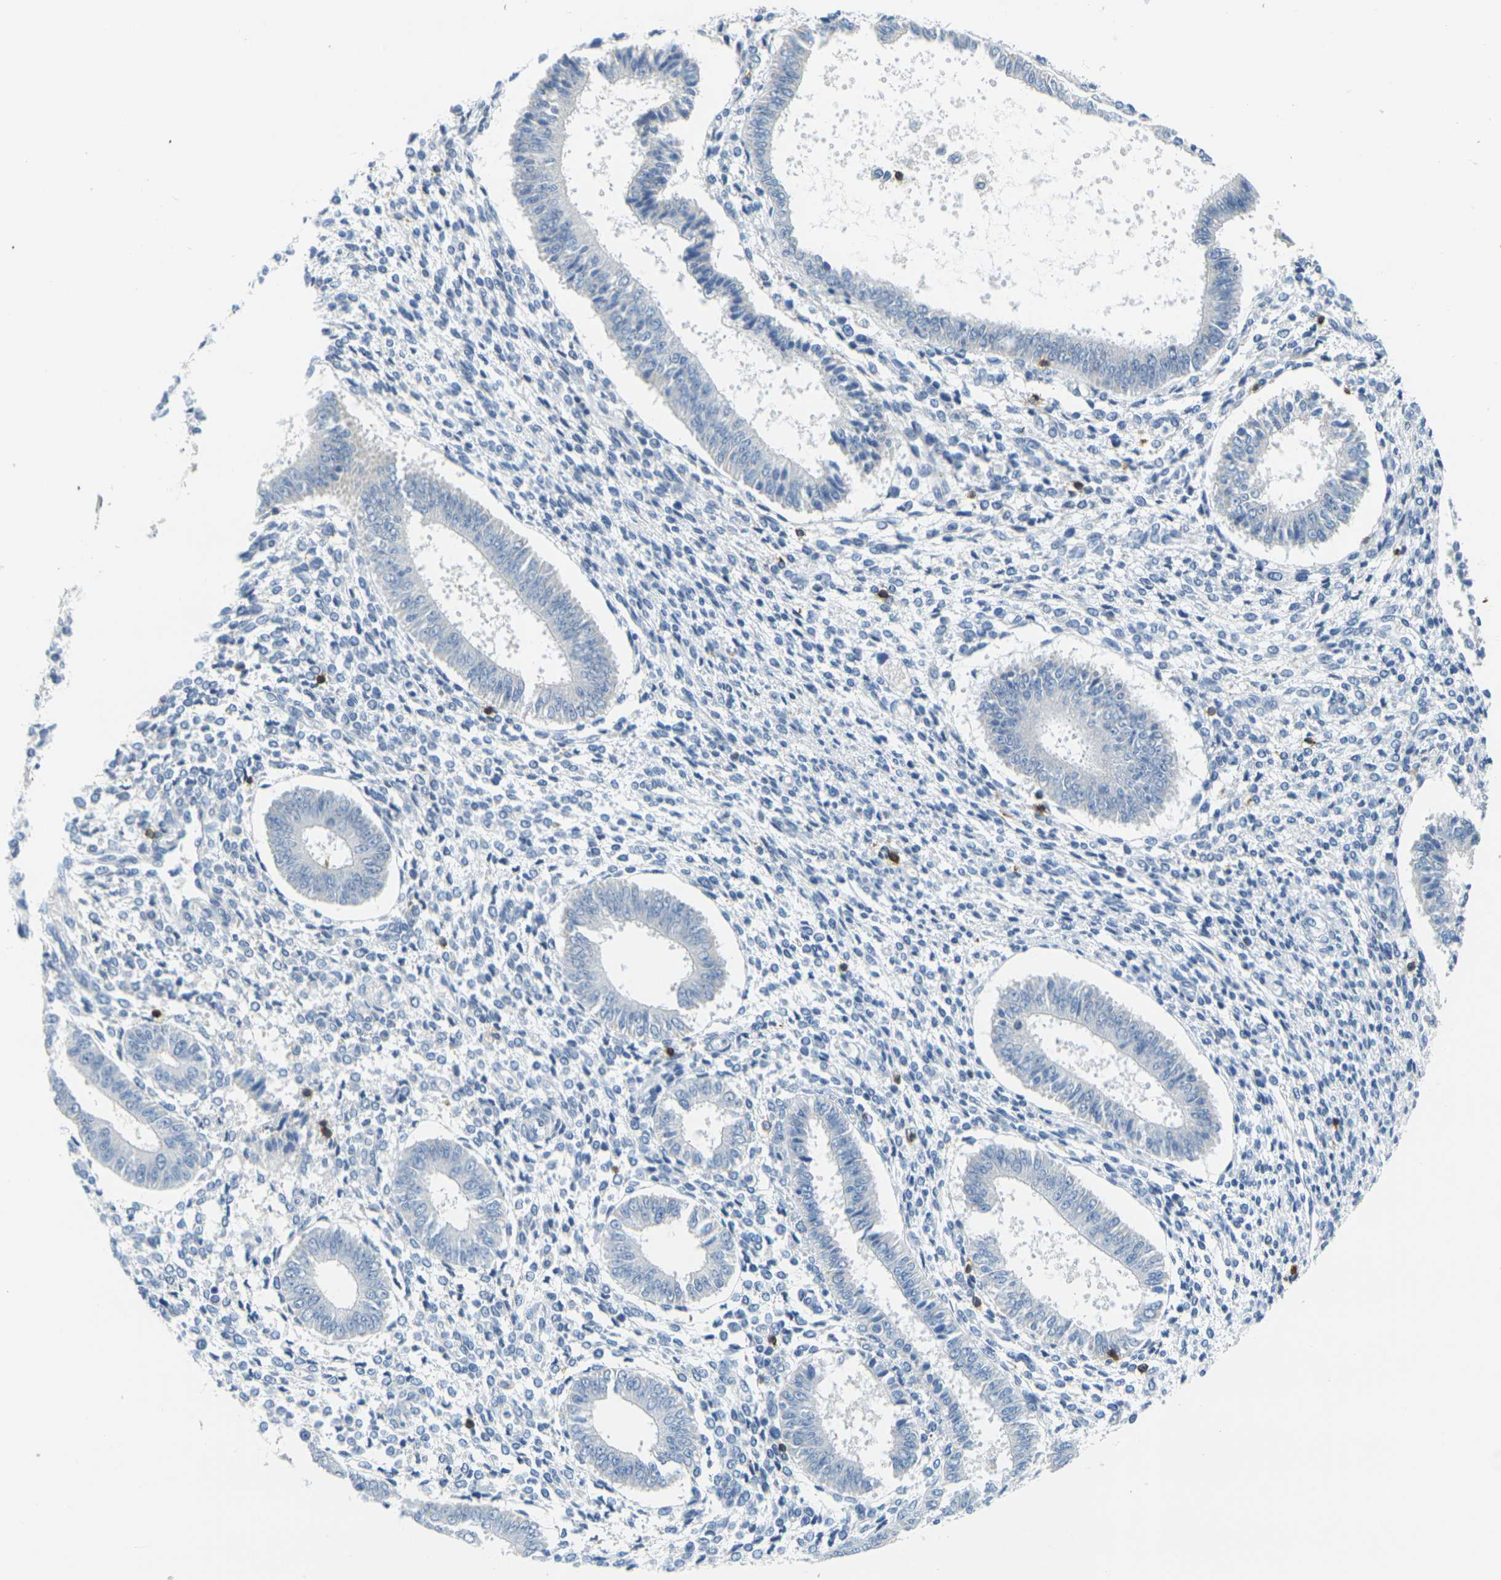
{"staining": {"intensity": "negative", "quantity": "none", "location": "none"}, "tissue": "endometrium", "cell_type": "Cells in endometrial stroma", "image_type": "normal", "snomed": [{"axis": "morphology", "description": "Normal tissue, NOS"}, {"axis": "topography", "description": "Endometrium"}], "caption": "This micrograph is of benign endometrium stained with IHC to label a protein in brown with the nuclei are counter-stained blue. There is no expression in cells in endometrial stroma. Nuclei are stained in blue.", "gene": "CD3D", "patient": {"sex": "female", "age": 35}}